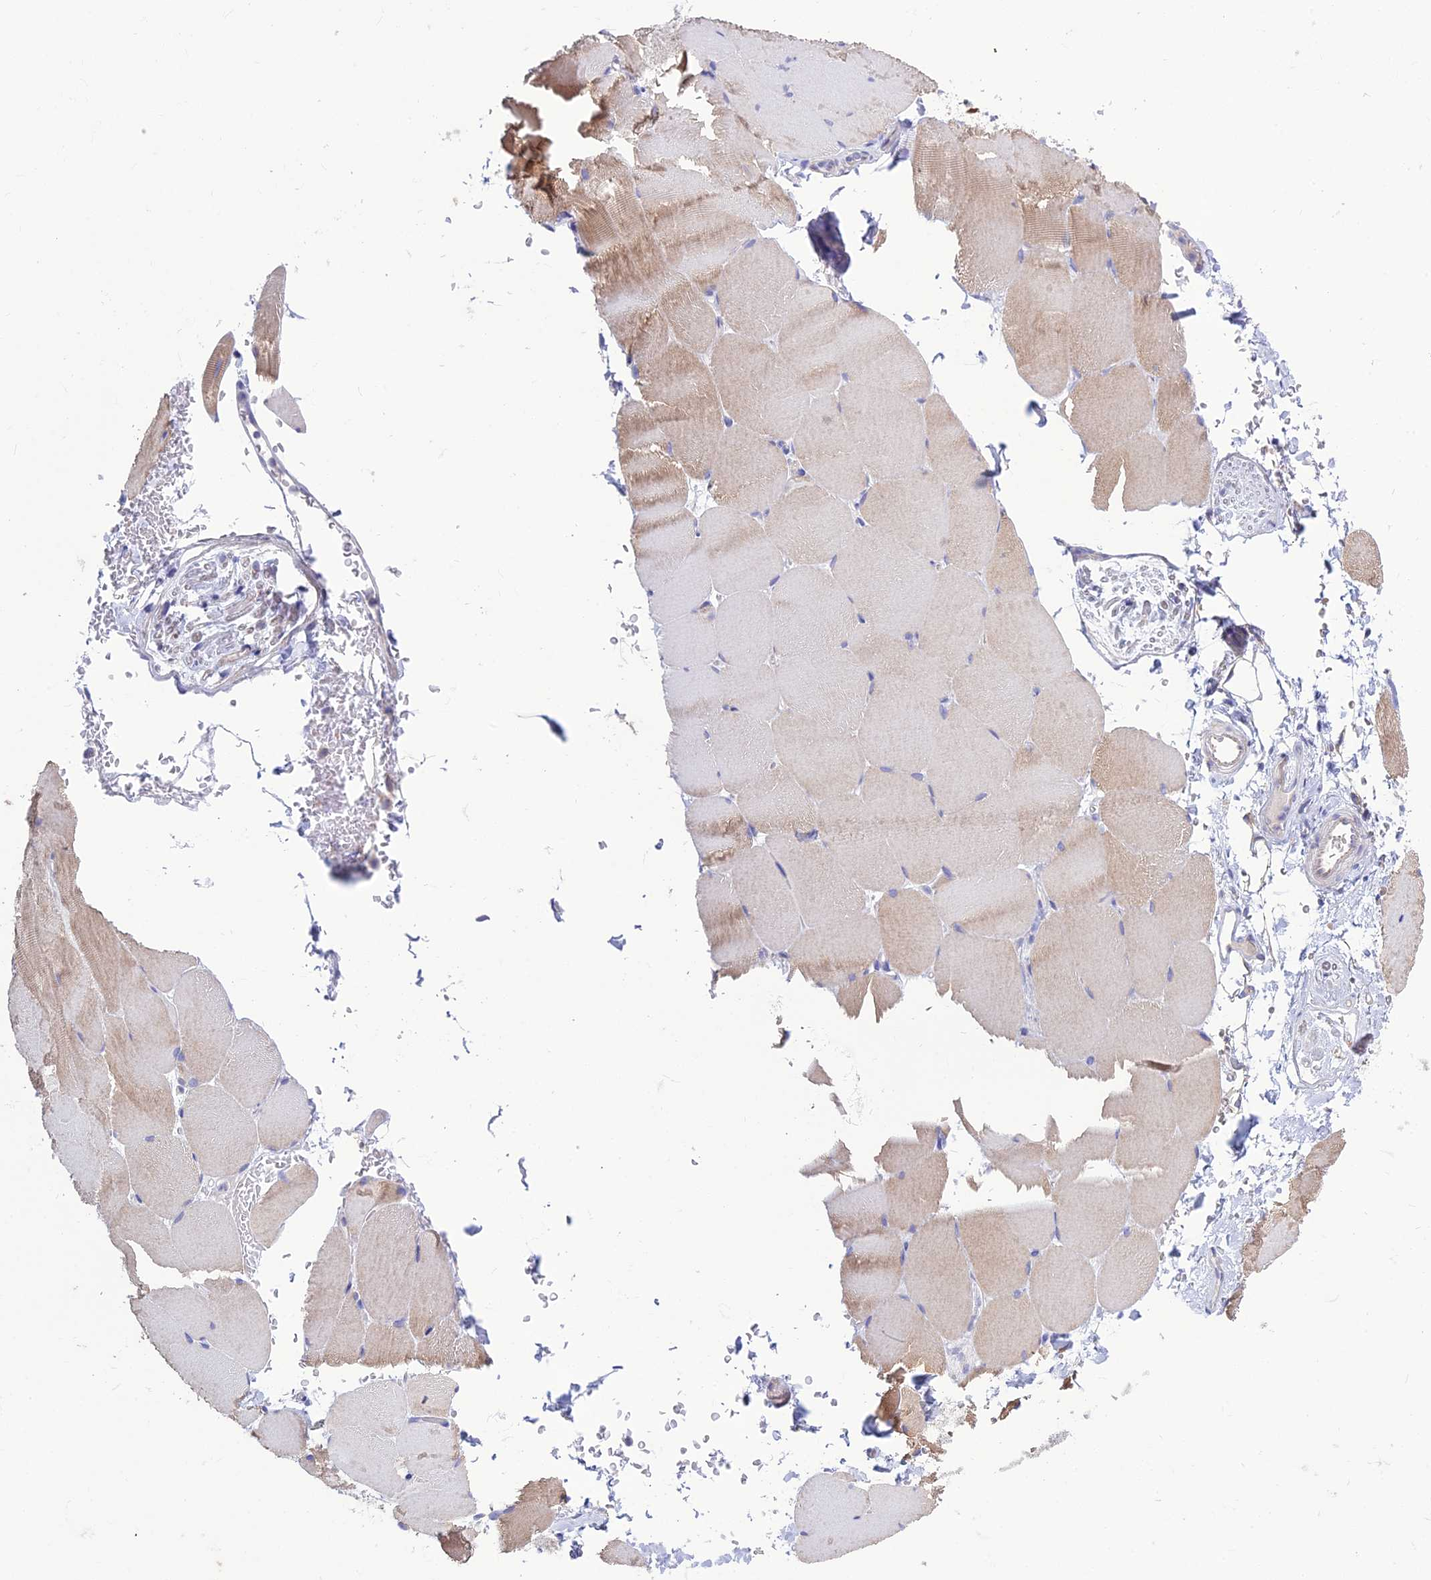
{"staining": {"intensity": "weak", "quantity": "25%-75%", "location": "cytoplasmic/membranous"}, "tissue": "skeletal muscle", "cell_type": "Myocytes", "image_type": "normal", "snomed": [{"axis": "morphology", "description": "Normal tissue, NOS"}, {"axis": "topography", "description": "Skeletal muscle"}, {"axis": "topography", "description": "Parathyroid gland"}], "caption": "Skeletal muscle stained with immunohistochemistry demonstrates weak cytoplasmic/membranous staining in about 25%-75% of myocytes.", "gene": "BHMT2", "patient": {"sex": "female", "age": 37}}